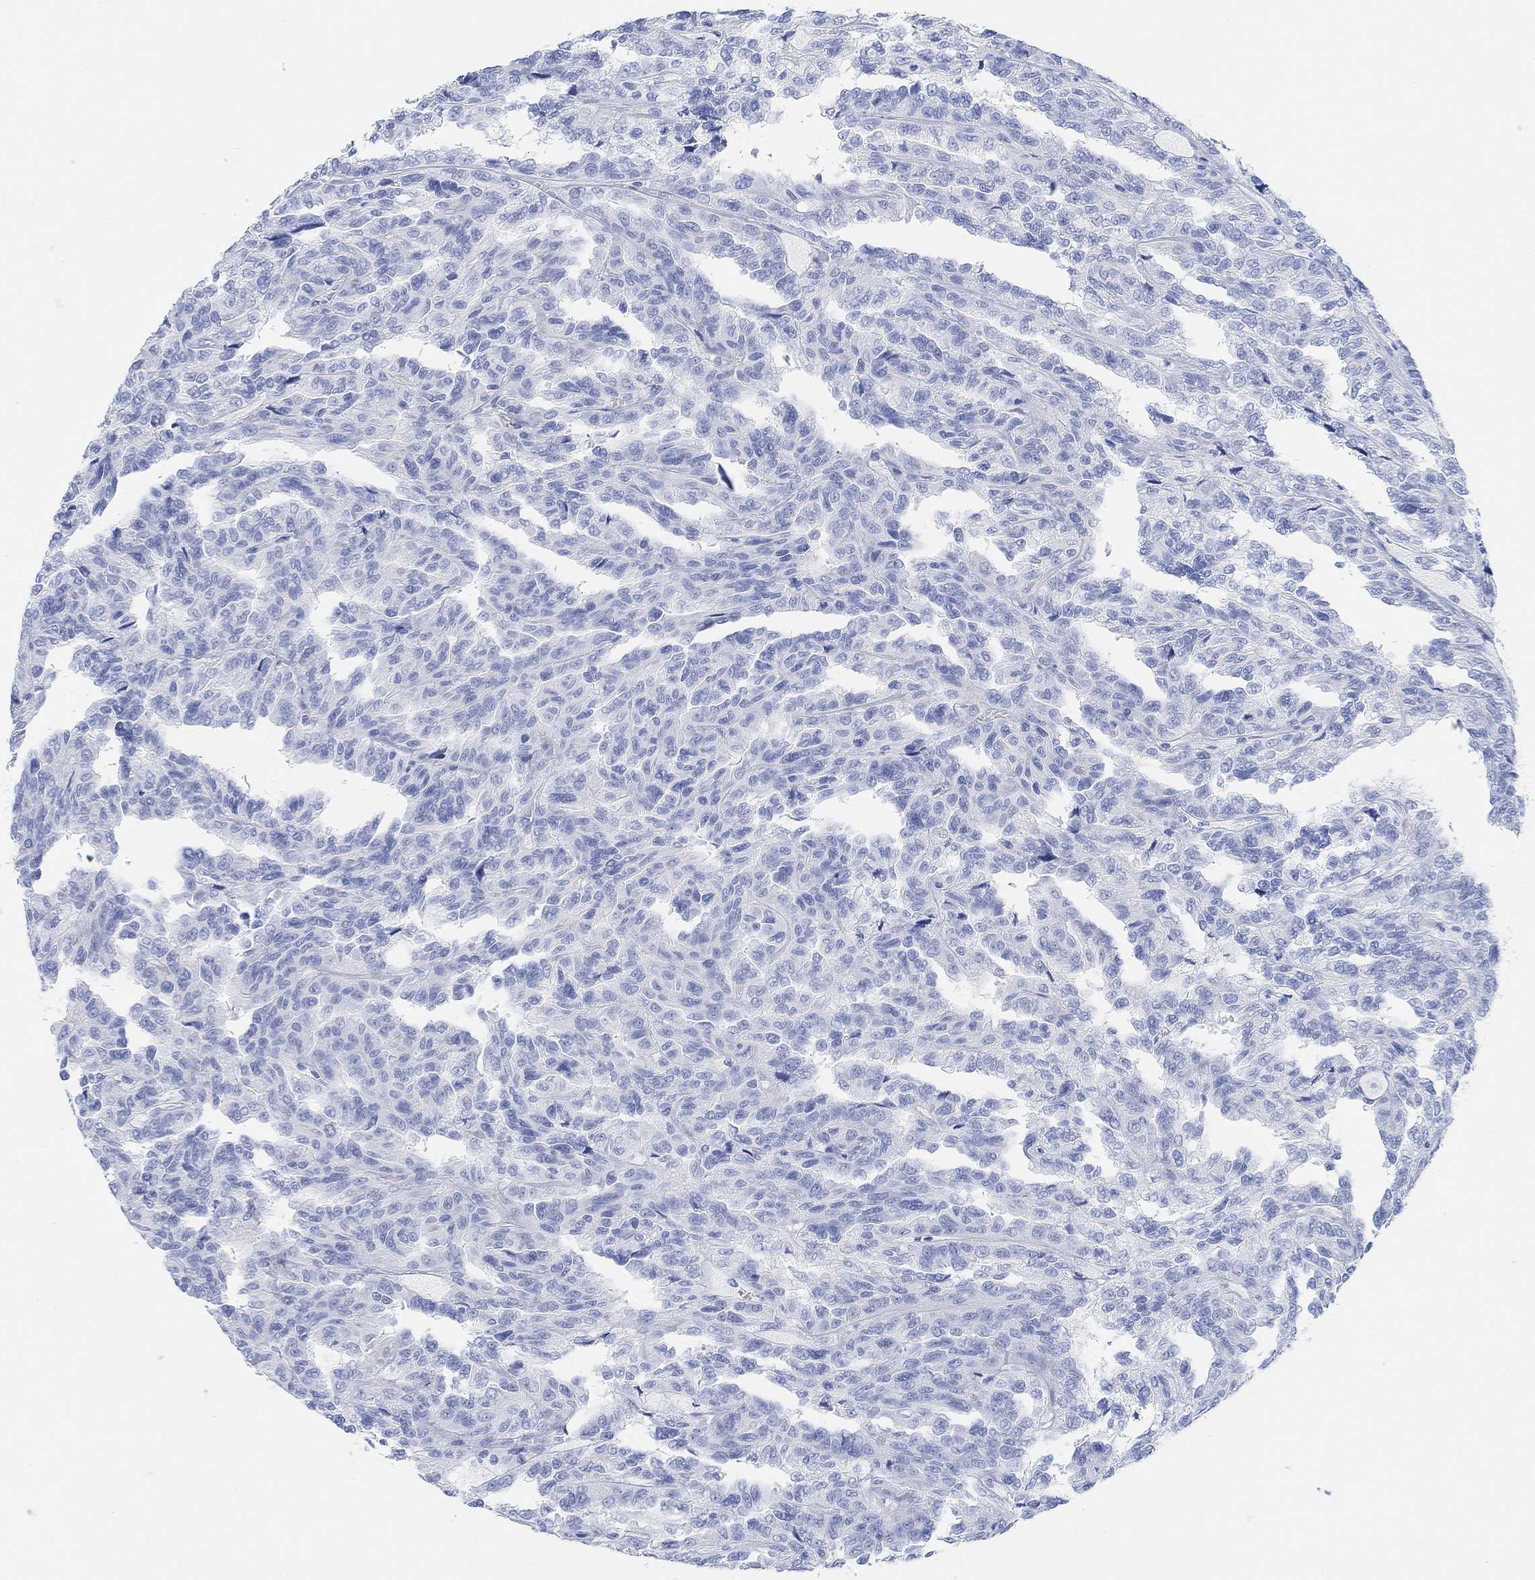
{"staining": {"intensity": "negative", "quantity": "none", "location": "none"}, "tissue": "renal cancer", "cell_type": "Tumor cells", "image_type": "cancer", "snomed": [{"axis": "morphology", "description": "Adenocarcinoma, NOS"}, {"axis": "topography", "description": "Kidney"}], "caption": "Immunohistochemical staining of adenocarcinoma (renal) exhibits no significant expression in tumor cells.", "gene": "ANKRD33", "patient": {"sex": "male", "age": 79}}